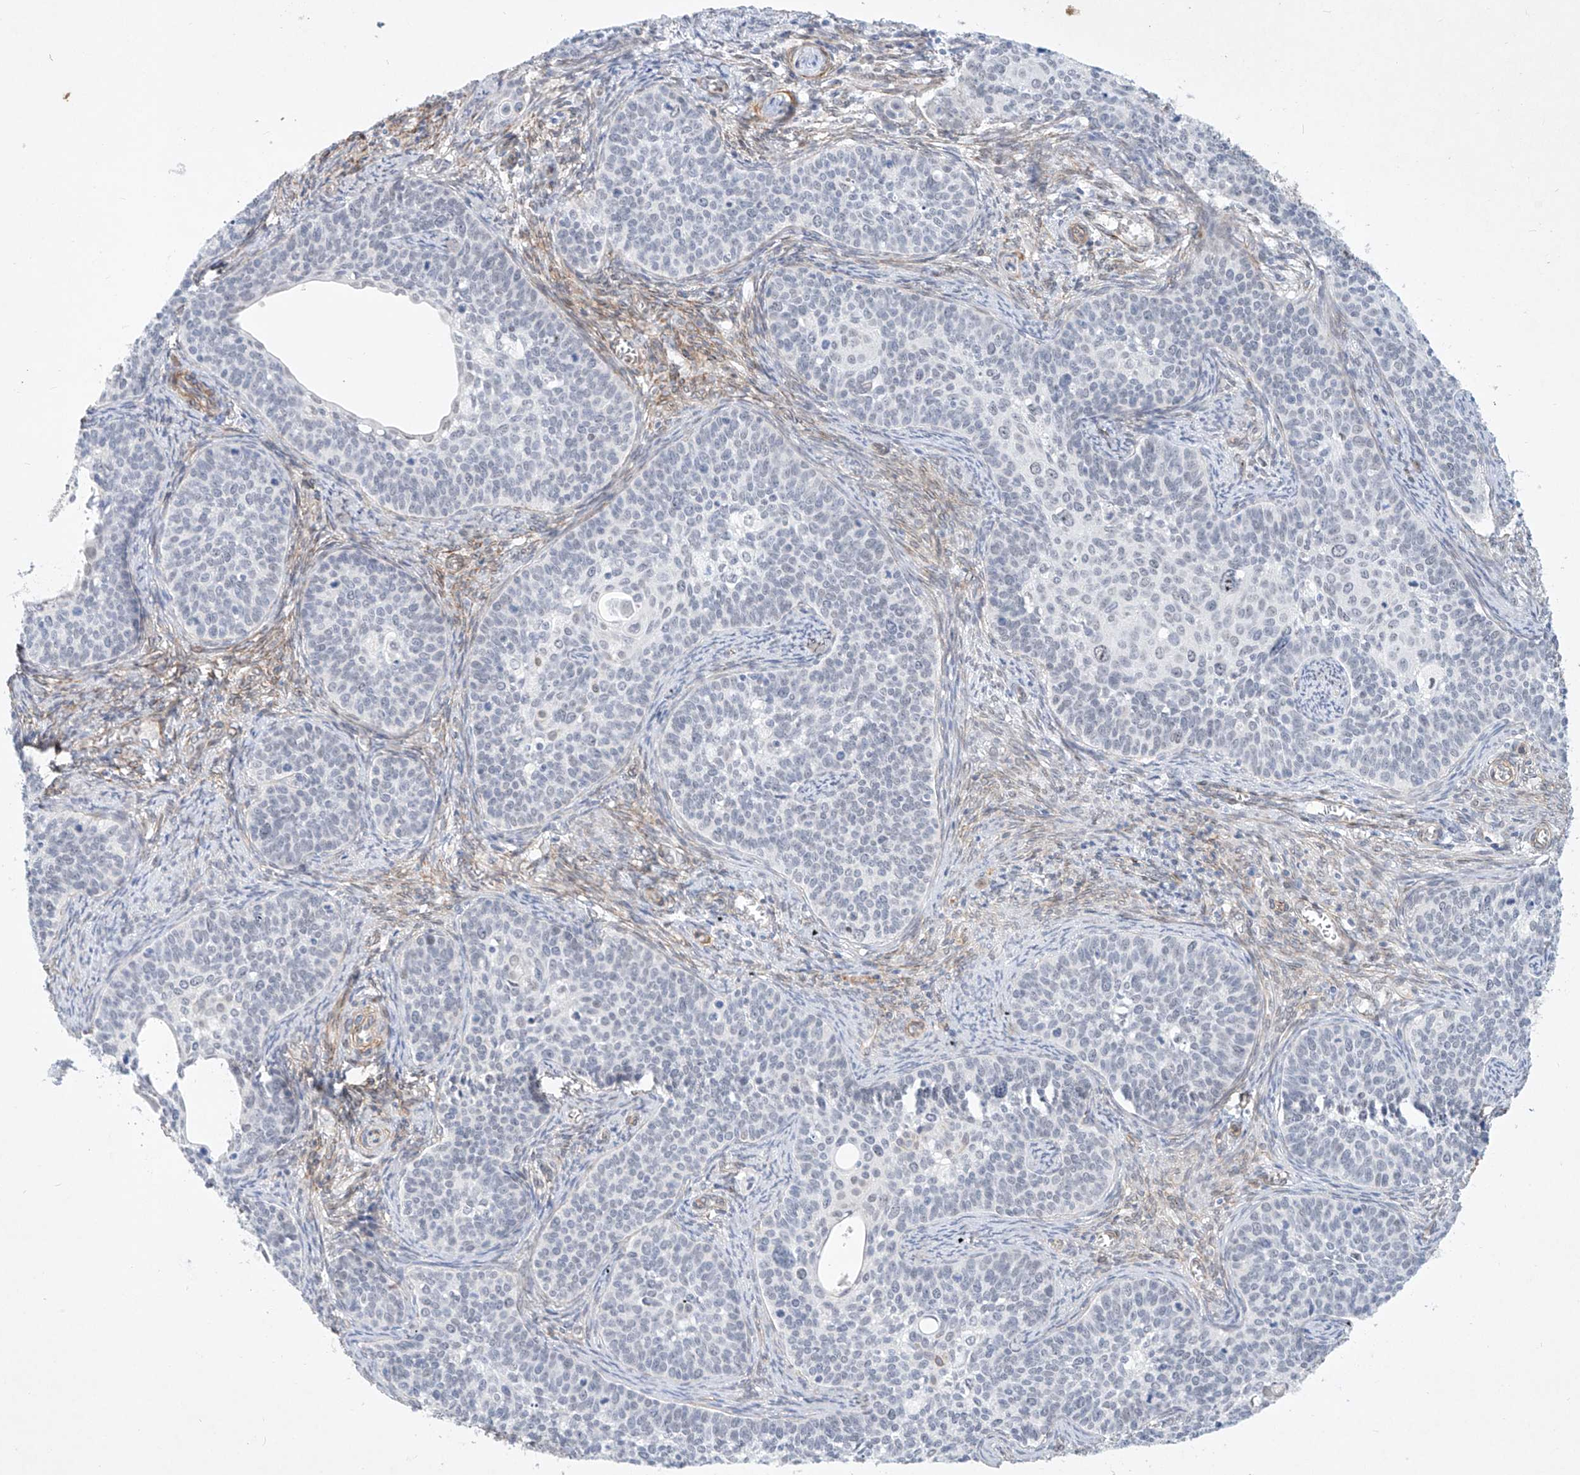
{"staining": {"intensity": "negative", "quantity": "none", "location": "none"}, "tissue": "cervical cancer", "cell_type": "Tumor cells", "image_type": "cancer", "snomed": [{"axis": "morphology", "description": "Squamous cell carcinoma, NOS"}, {"axis": "topography", "description": "Cervix"}], "caption": "Tumor cells show no significant staining in squamous cell carcinoma (cervical). (DAB IHC, high magnification).", "gene": "REEP2", "patient": {"sex": "female", "age": 33}}